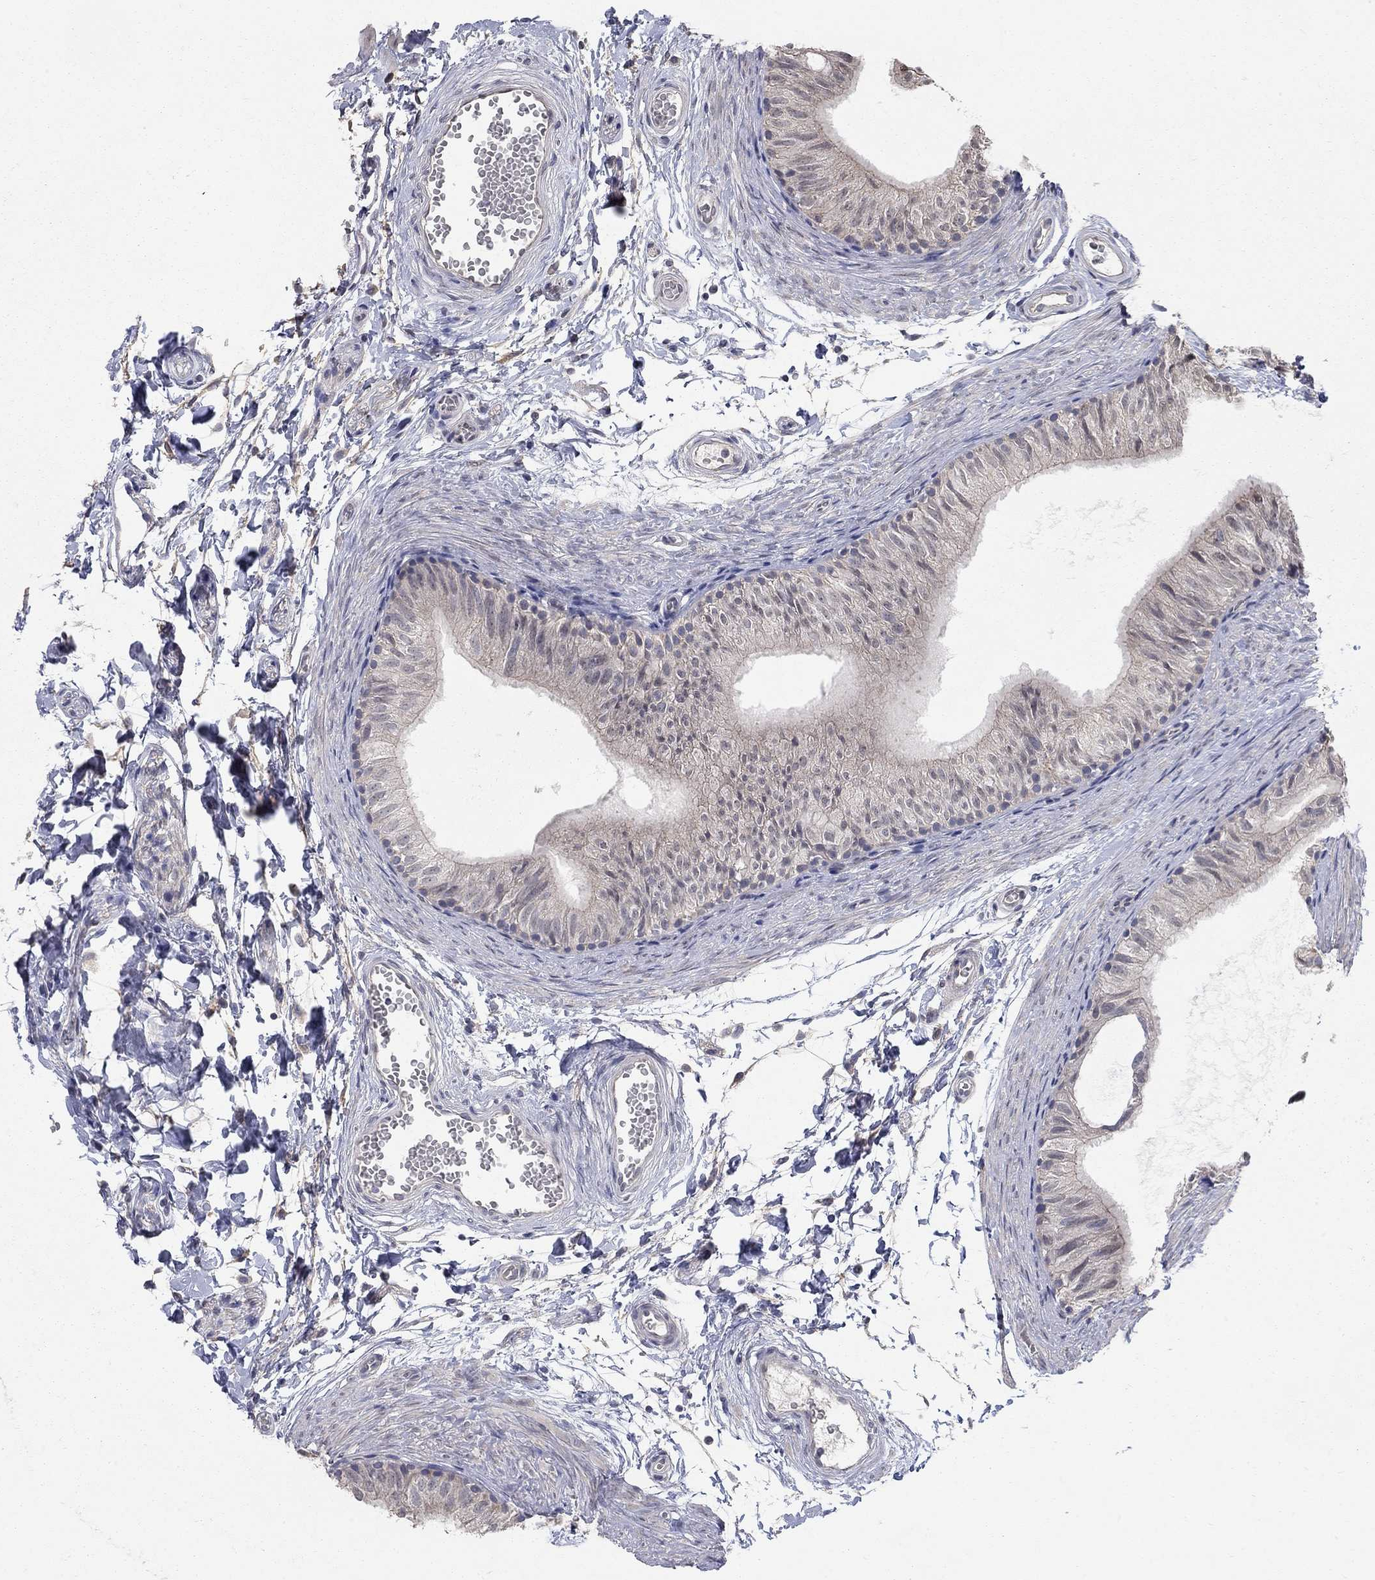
{"staining": {"intensity": "weak", "quantity": "<25%", "location": "cytoplasmic/membranous"}, "tissue": "epididymis", "cell_type": "Glandular cells", "image_type": "normal", "snomed": [{"axis": "morphology", "description": "Normal tissue, NOS"}, {"axis": "topography", "description": "Epididymis"}], "caption": "Protein analysis of benign epididymis exhibits no significant staining in glandular cells.", "gene": "WASF3", "patient": {"sex": "male", "age": 22}}